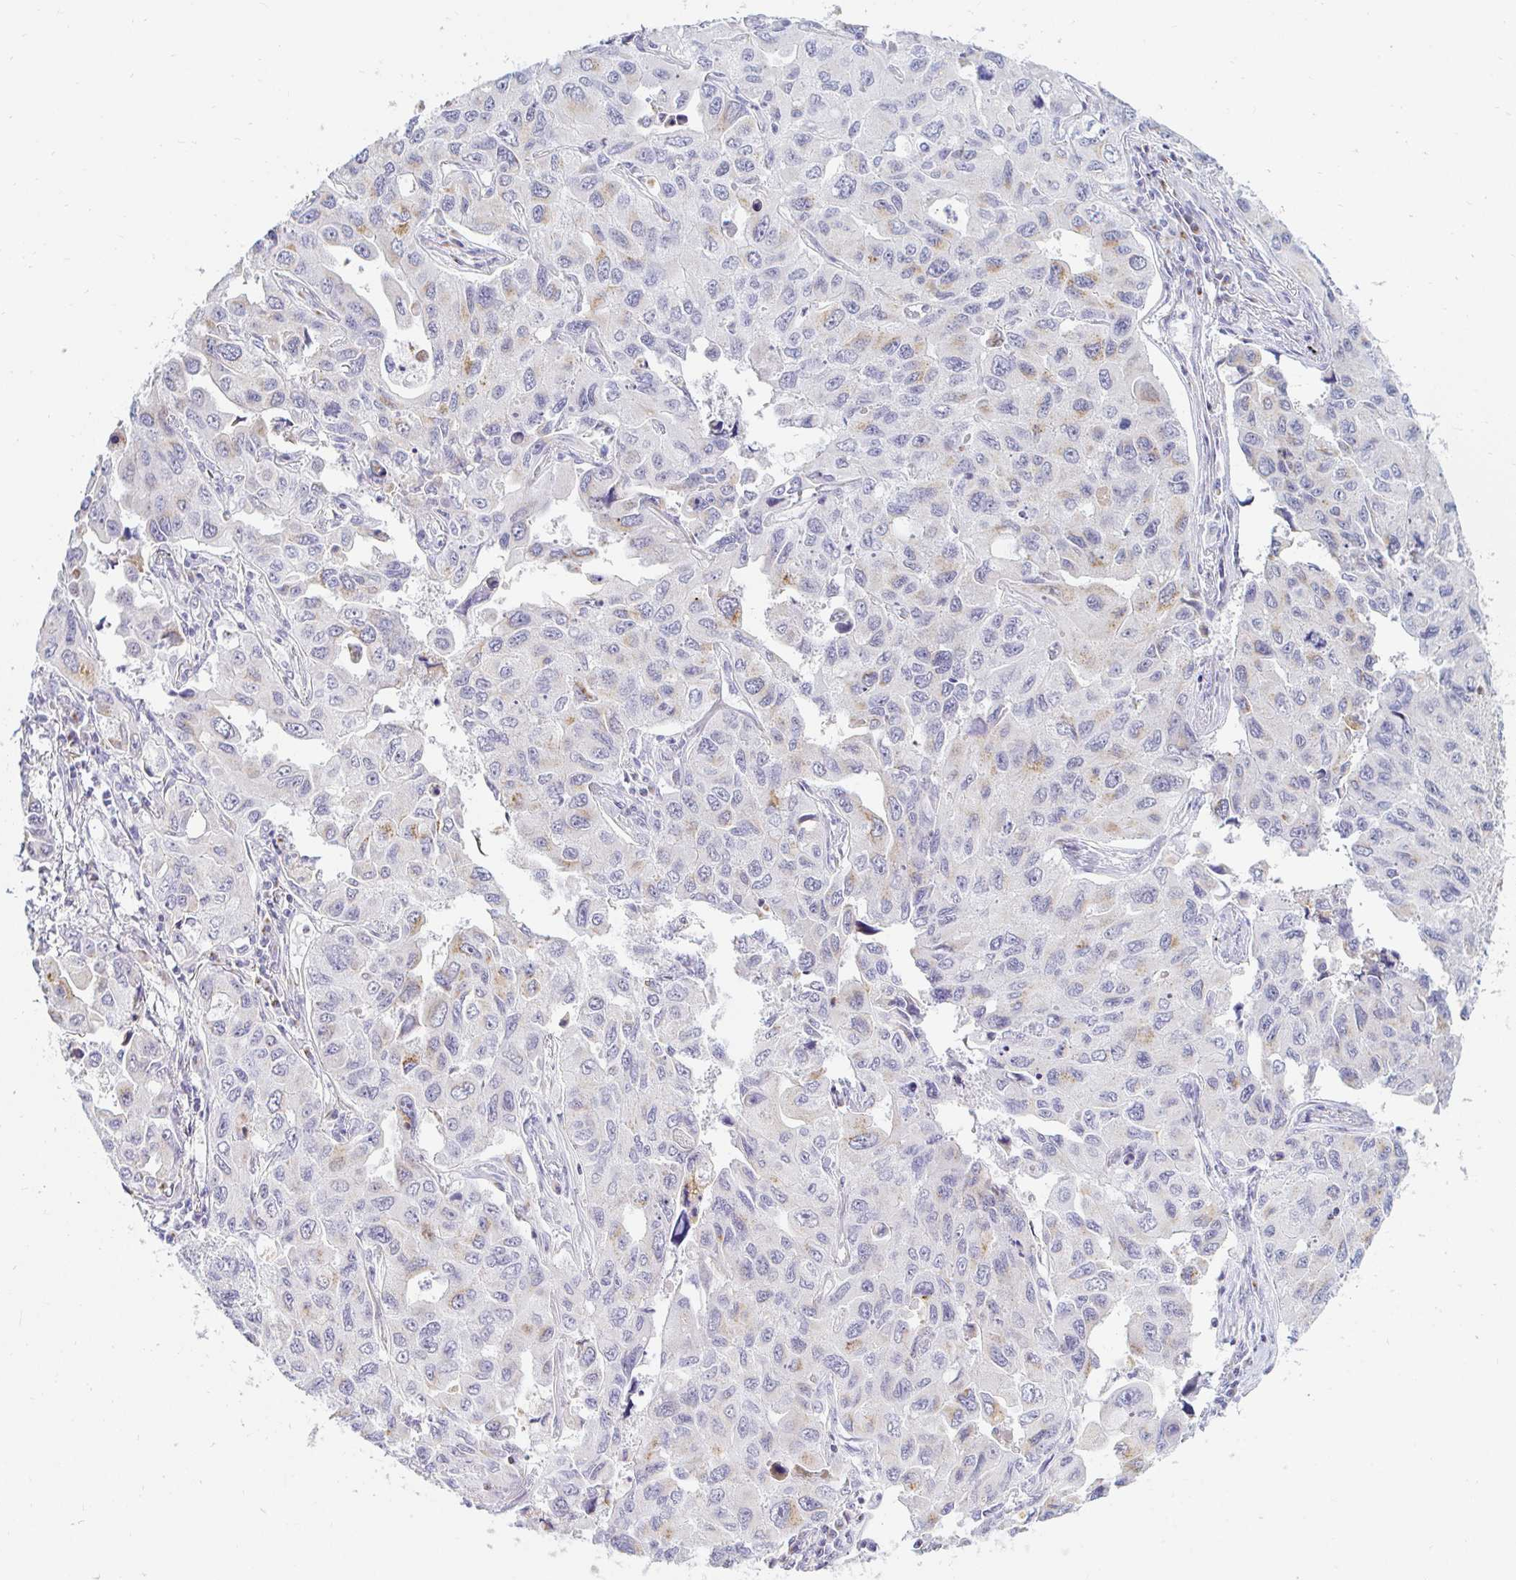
{"staining": {"intensity": "weak", "quantity": "25%-75%", "location": "cytoplasmic/membranous"}, "tissue": "lung cancer", "cell_type": "Tumor cells", "image_type": "cancer", "snomed": [{"axis": "morphology", "description": "Adenocarcinoma, NOS"}, {"axis": "topography", "description": "Lung"}], "caption": "Lung cancer tissue reveals weak cytoplasmic/membranous expression in approximately 25%-75% of tumor cells (IHC, brightfield microscopy, high magnification).", "gene": "OR51D1", "patient": {"sex": "male", "age": 64}}